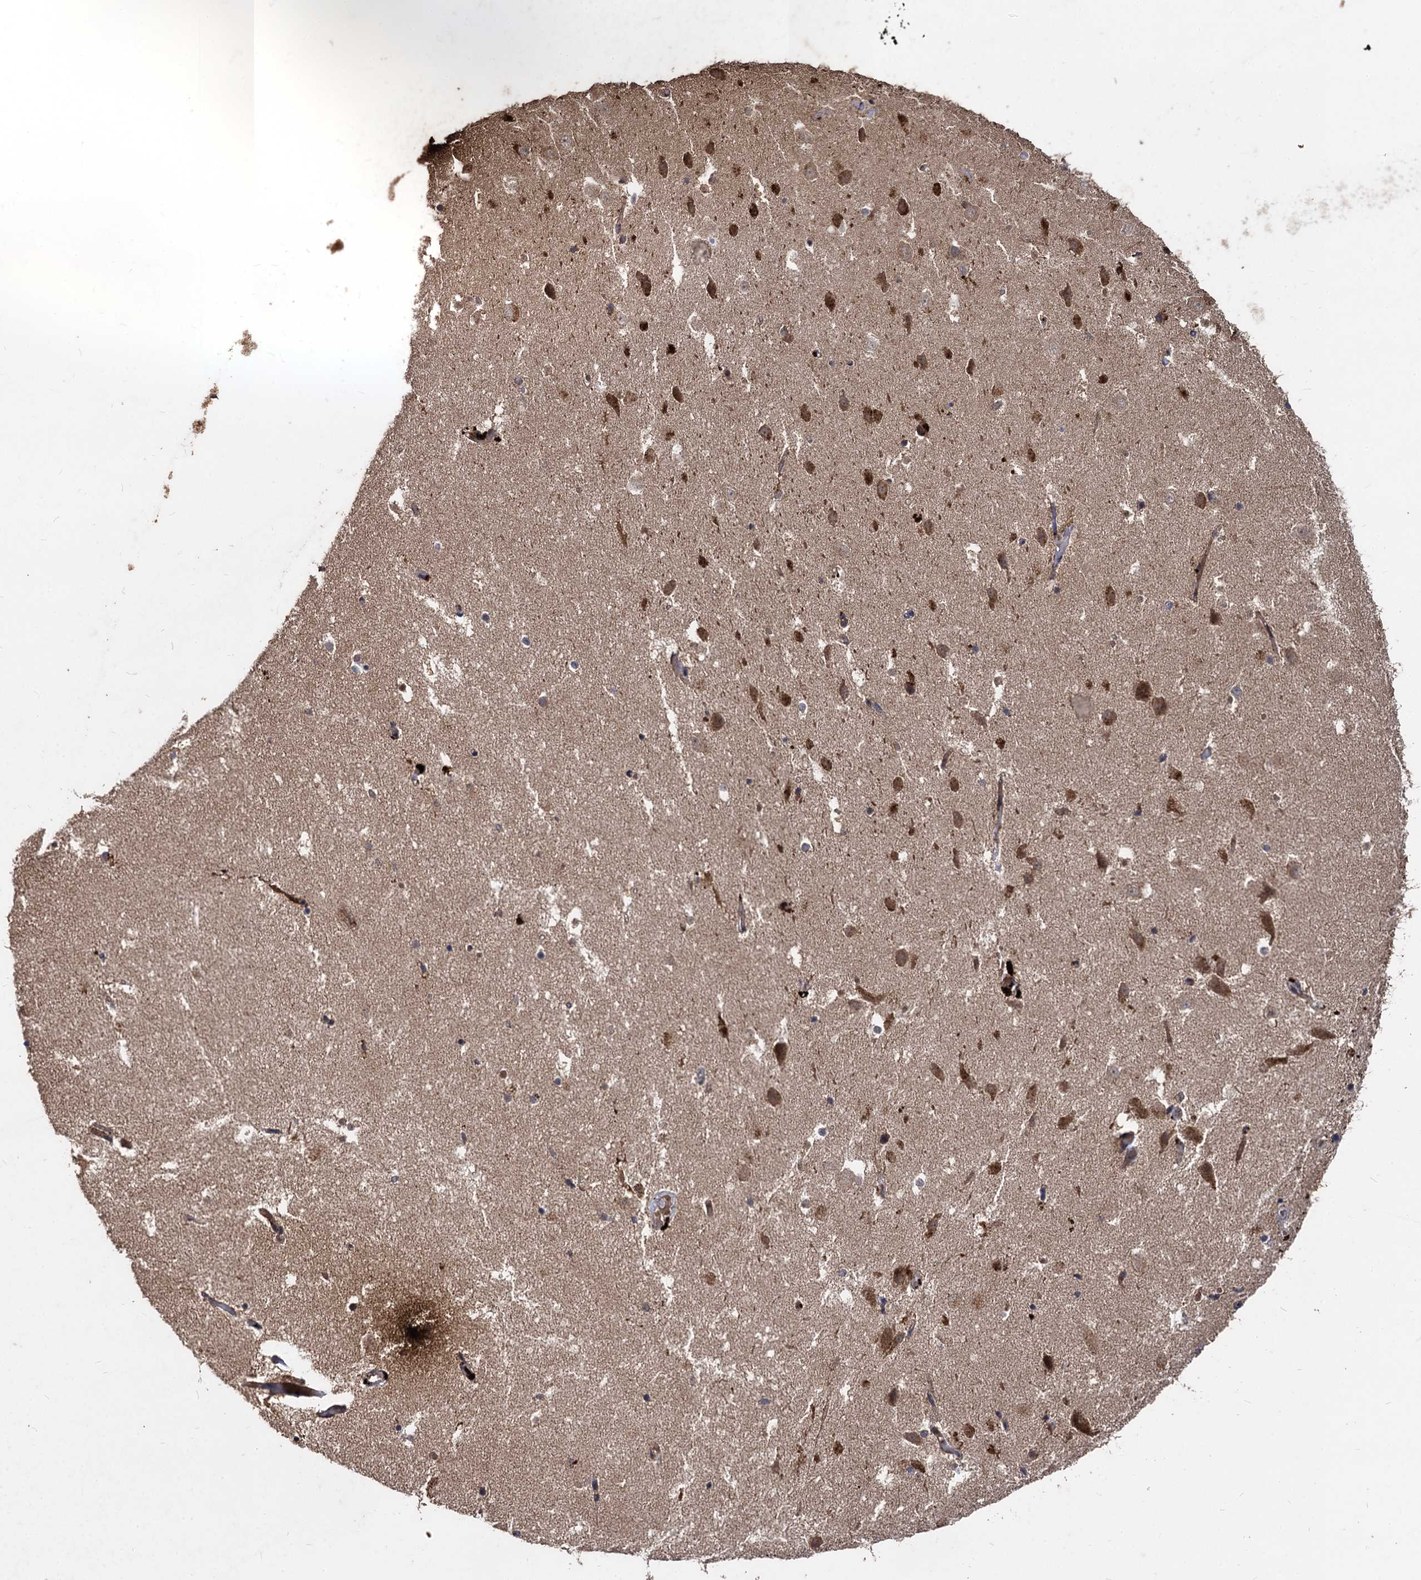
{"staining": {"intensity": "moderate", "quantity": "<25%", "location": "cytoplasmic/membranous"}, "tissue": "hippocampus", "cell_type": "Glial cells", "image_type": "normal", "snomed": [{"axis": "morphology", "description": "Normal tissue, NOS"}, {"axis": "topography", "description": "Hippocampus"}], "caption": "A histopathology image of hippocampus stained for a protein shows moderate cytoplasmic/membranous brown staining in glial cells.", "gene": "BCL2L2", "patient": {"sex": "female", "age": 52}}